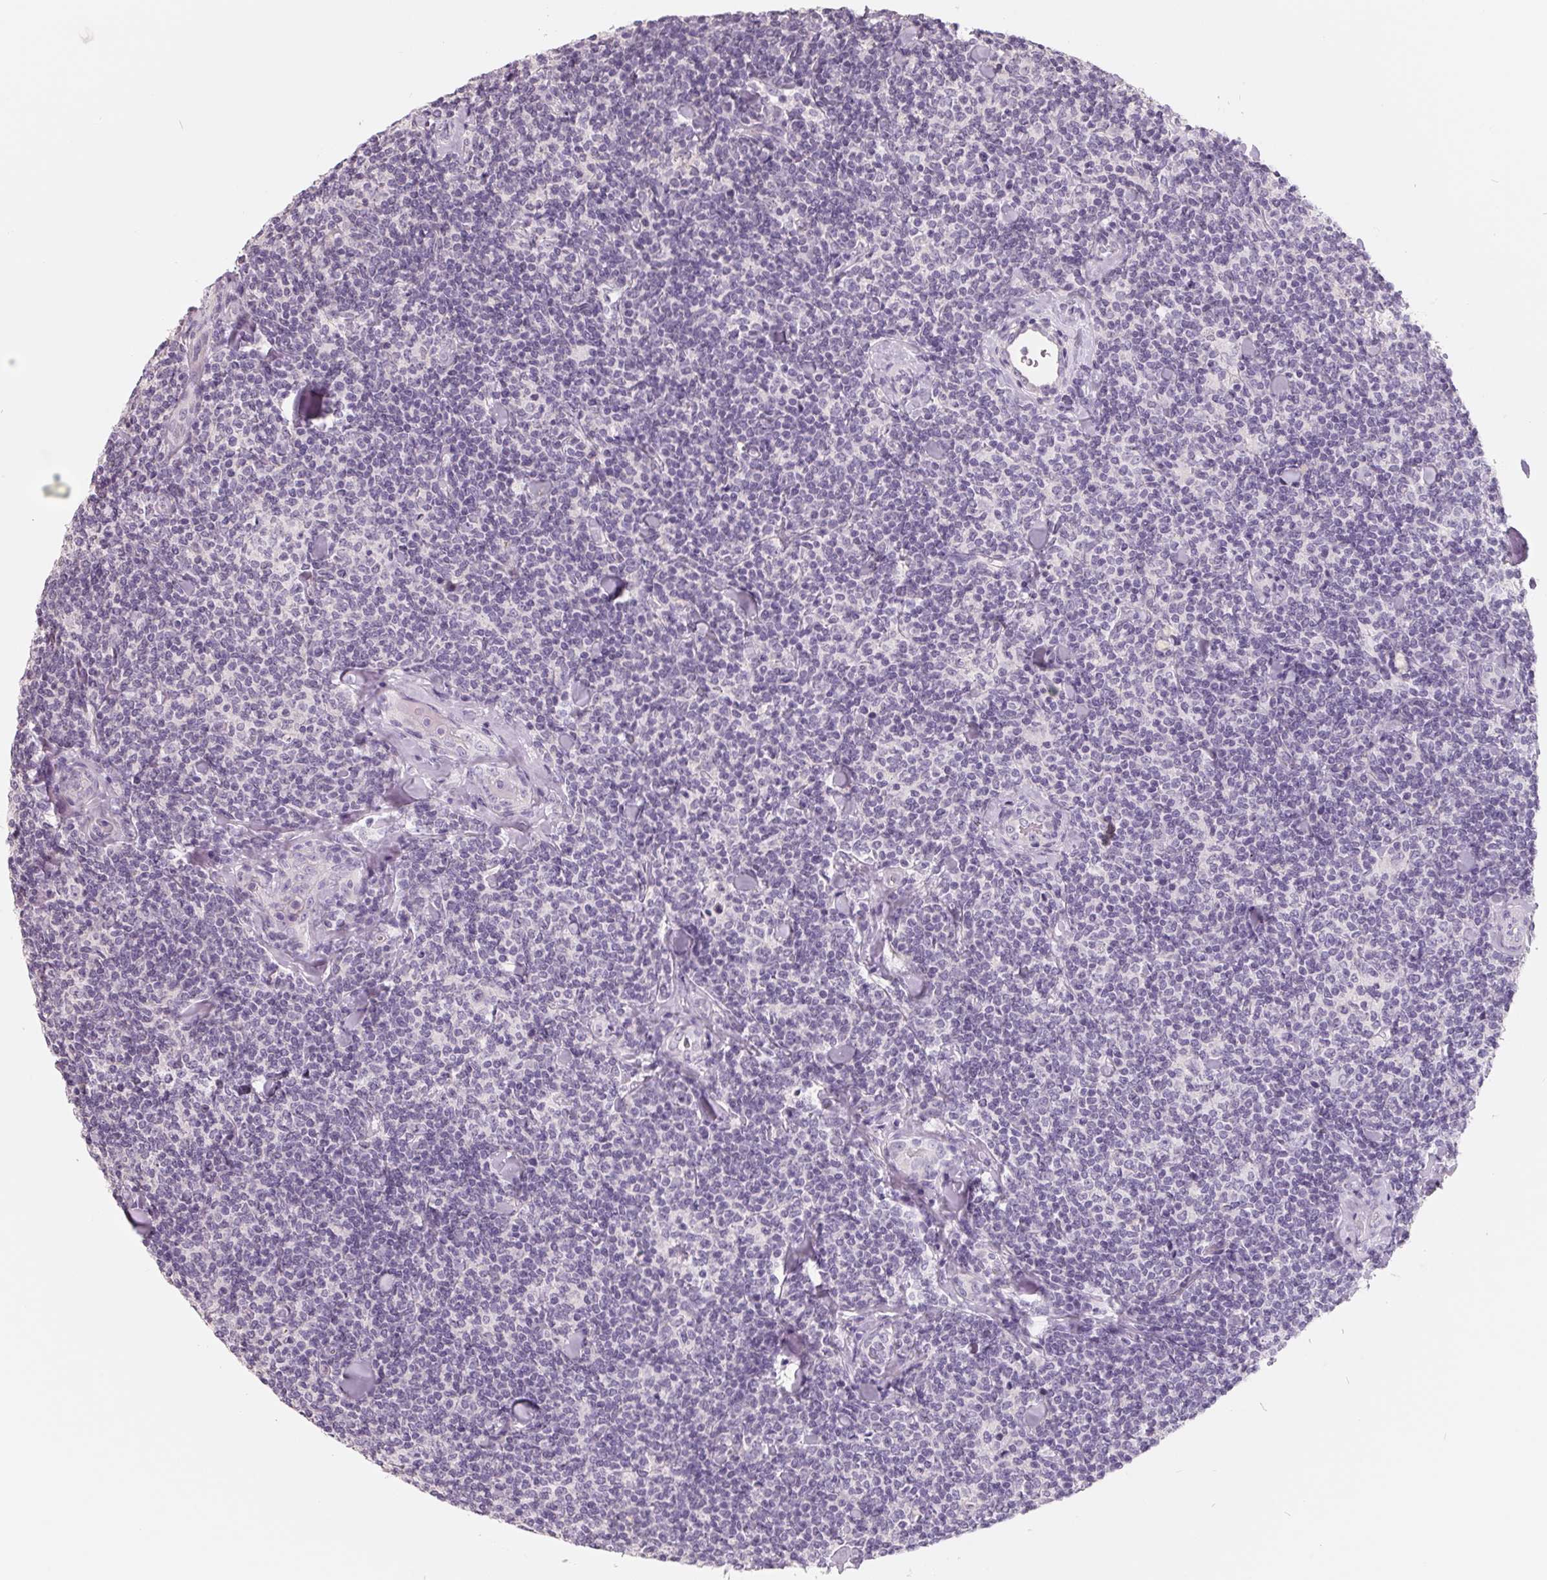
{"staining": {"intensity": "negative", "quantity": "none", "location": "none"}, "tissue": "lymphoma", "cell_type": "Tumor cells", "image_type": "cancer", "snomed": [{"axis": "morphology", "description": "Malignant lymphoma, non-Hodgkin's type, Low grade"}, {"axis": "topography", "description": "Lymph node"}], "caption": "This is an IHC micrograph of human lymphoma. There is no staining in tumor cells.", "gene": "FTCD", "patient": {"sex": "female", "age": 56}}